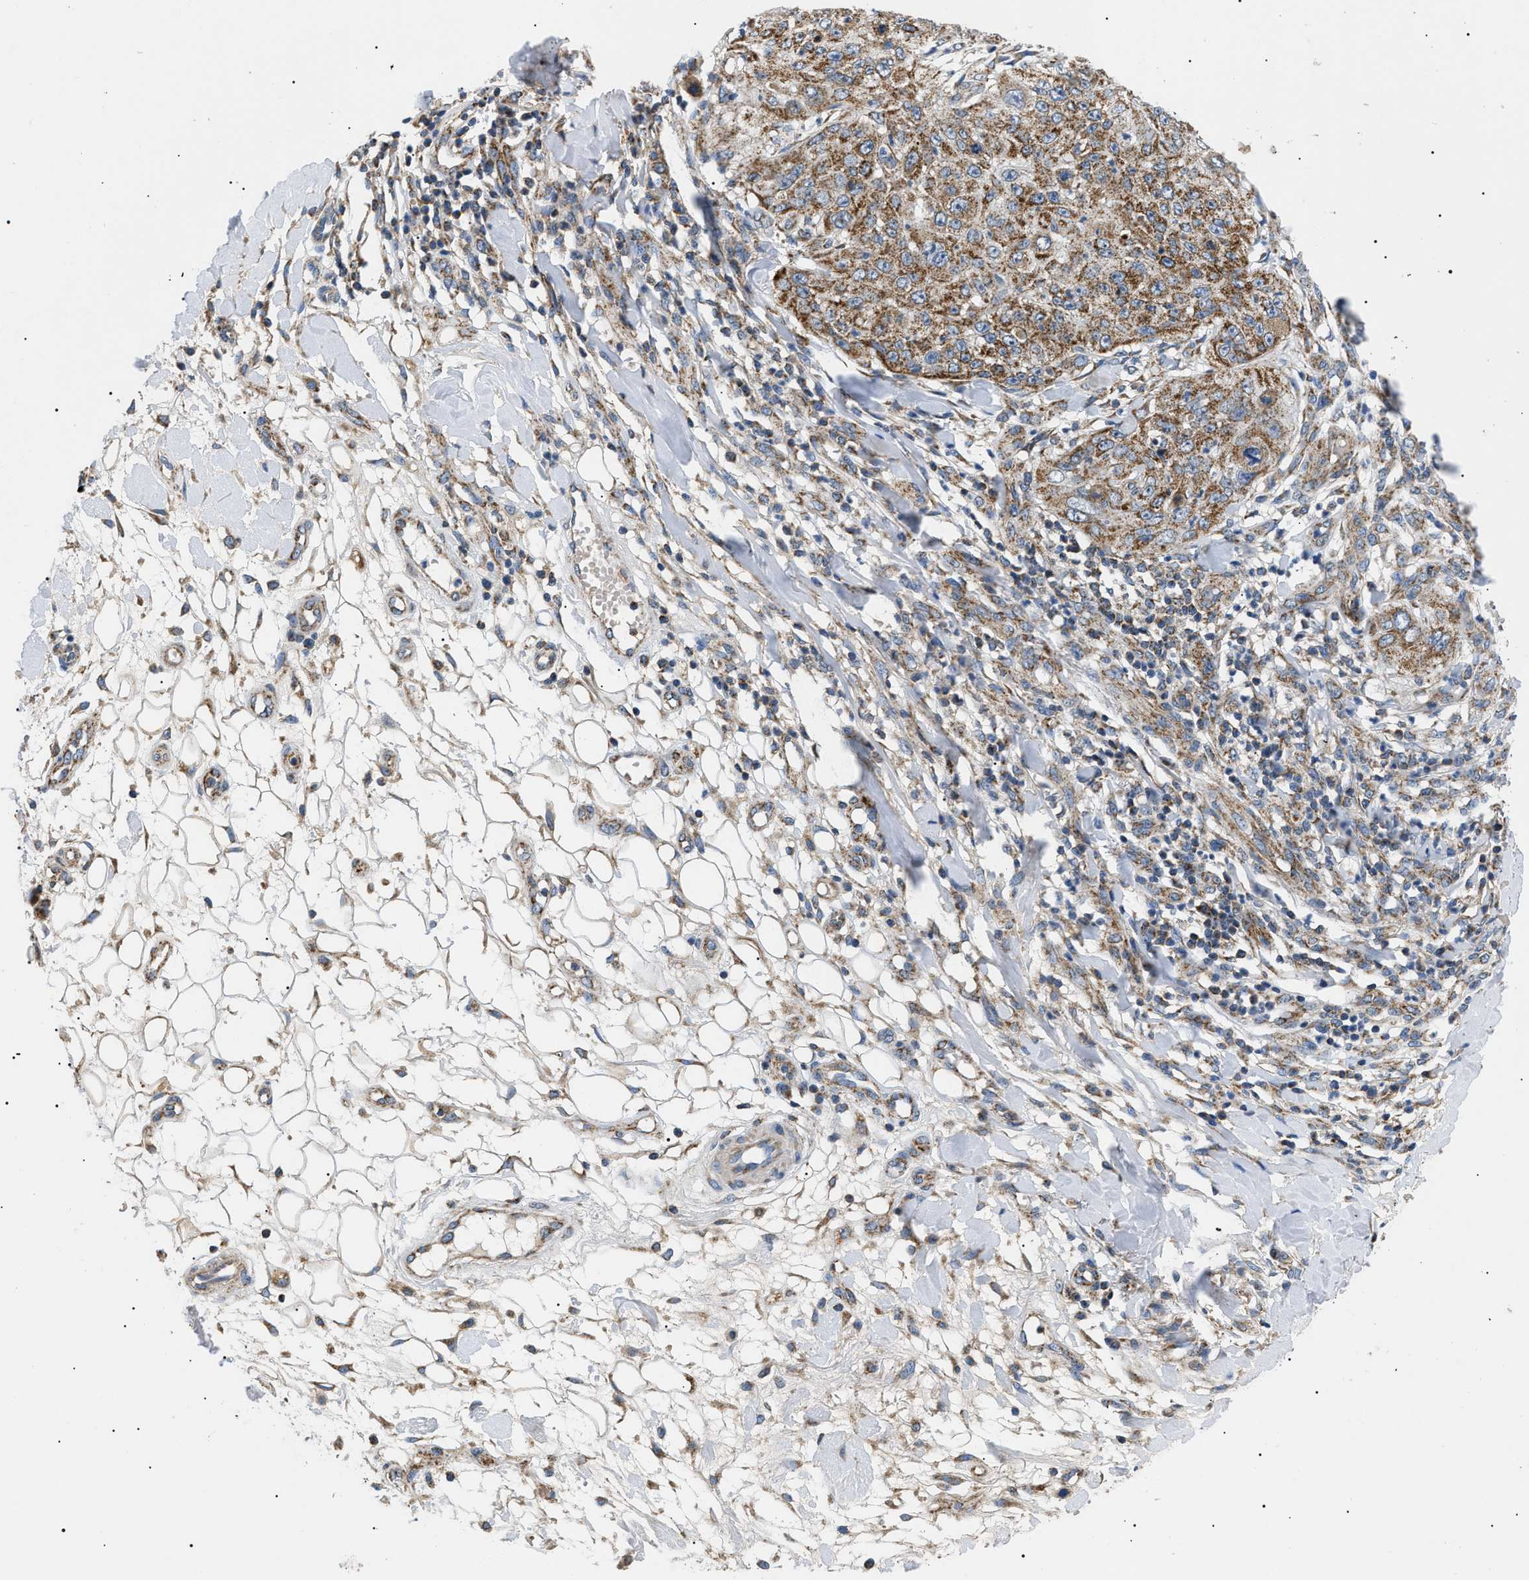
{"staining": {"intensity": "moderate", "quantity": ">75%", "location": "cytoplasmic/membranous"}, "tissue": "skin cancer", "cell_type": "Tumor cells", "image_type": "cancer", "snomed": [{"axis": "morphology", "description": "Squamous cell carcinoma, NOS"}, {"axis": "topography", "description": "Skin"}], "caption": "Immunohistochemical staining of skin cancer (squamous cell carcinoma) displays medium levels of moderate cytoplasmic/membranous protein expression in approximately >75% of tumor cells.", "gene": "TOMM6", "patient": {"sex": "female", "age": 80}}